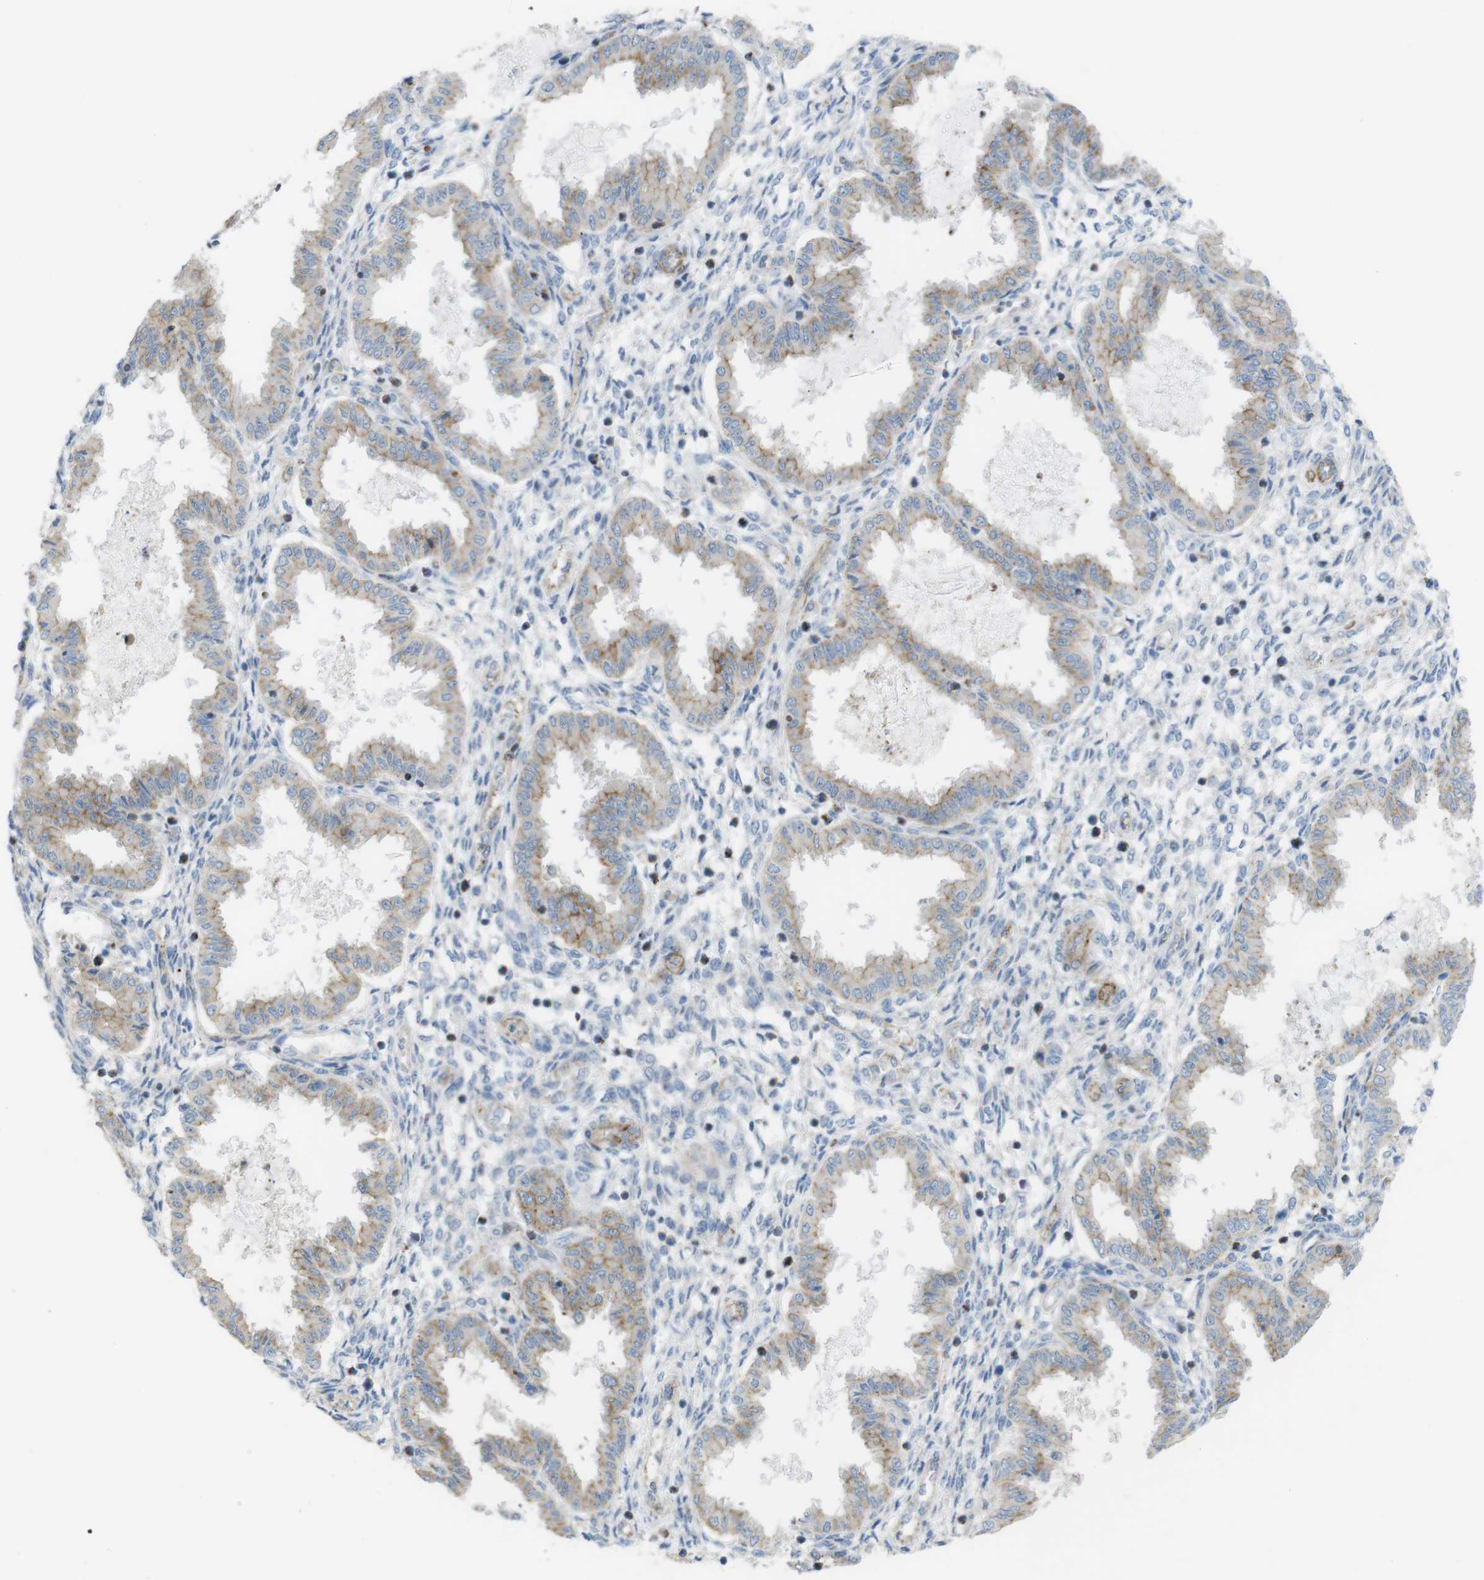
{"staining": {"intensity": "weak", "quantity": "<25%", "location": "cytoplasmic/membranous"}, "tissue": "endometrium", "cell_type": "Cells in endometrial stroma", "image_type": "normal", "snomed": [{"axis": "morphology", "description": "Normal tissue, NOS"}, {"axis": "topography", "description": "Endometrium"}], "caption": "DAB (3,3'-diaminobenzidine) immunohistochemical staining of unremarkable endometrium reveals no significant staining in cells in endometrial stroma.", "gene": "PREX2", "patient": {"sex": "female", "age": 33}}